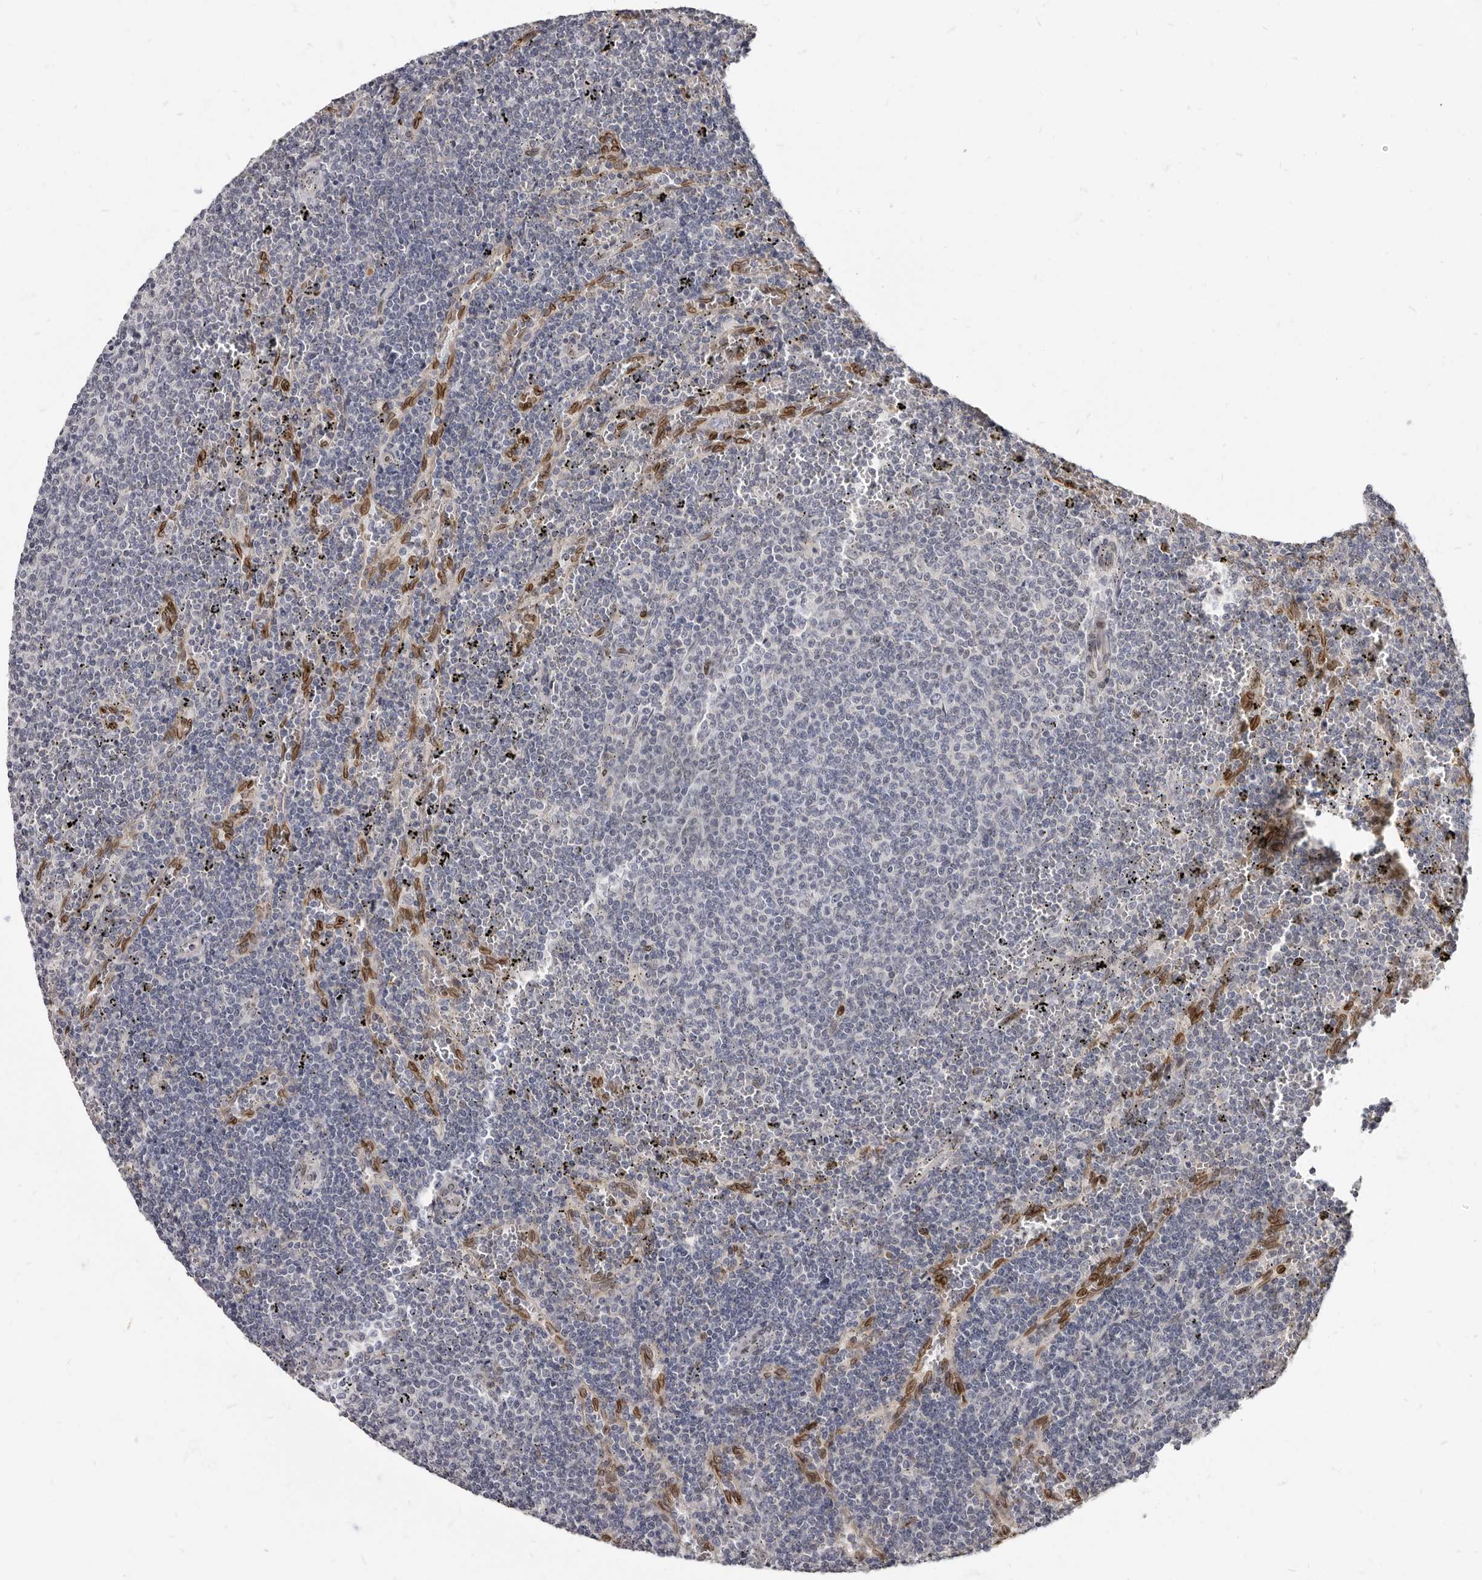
{"staining": {"intensity": "negative", "quantity": "none", "location": "none"}, "tissue": "lymphoma", "cell_type": "Tumor cells", "image_type": "cancer", "snomed": [{"axis": "morphology", "description": "Malignant lymphoma, non-Hodgkin's type, Low grade"}, {"axis": "topography", "description": "Spleen"}], "caption": "Malignant lymphoma, non-Hodgkin's type (low-grade) stained for a protein using immunohistochemistry (IHC) displays no staining tumor cells.", "gene": "MRGPRF", "patient": {"sex": "female", "age": 50}}